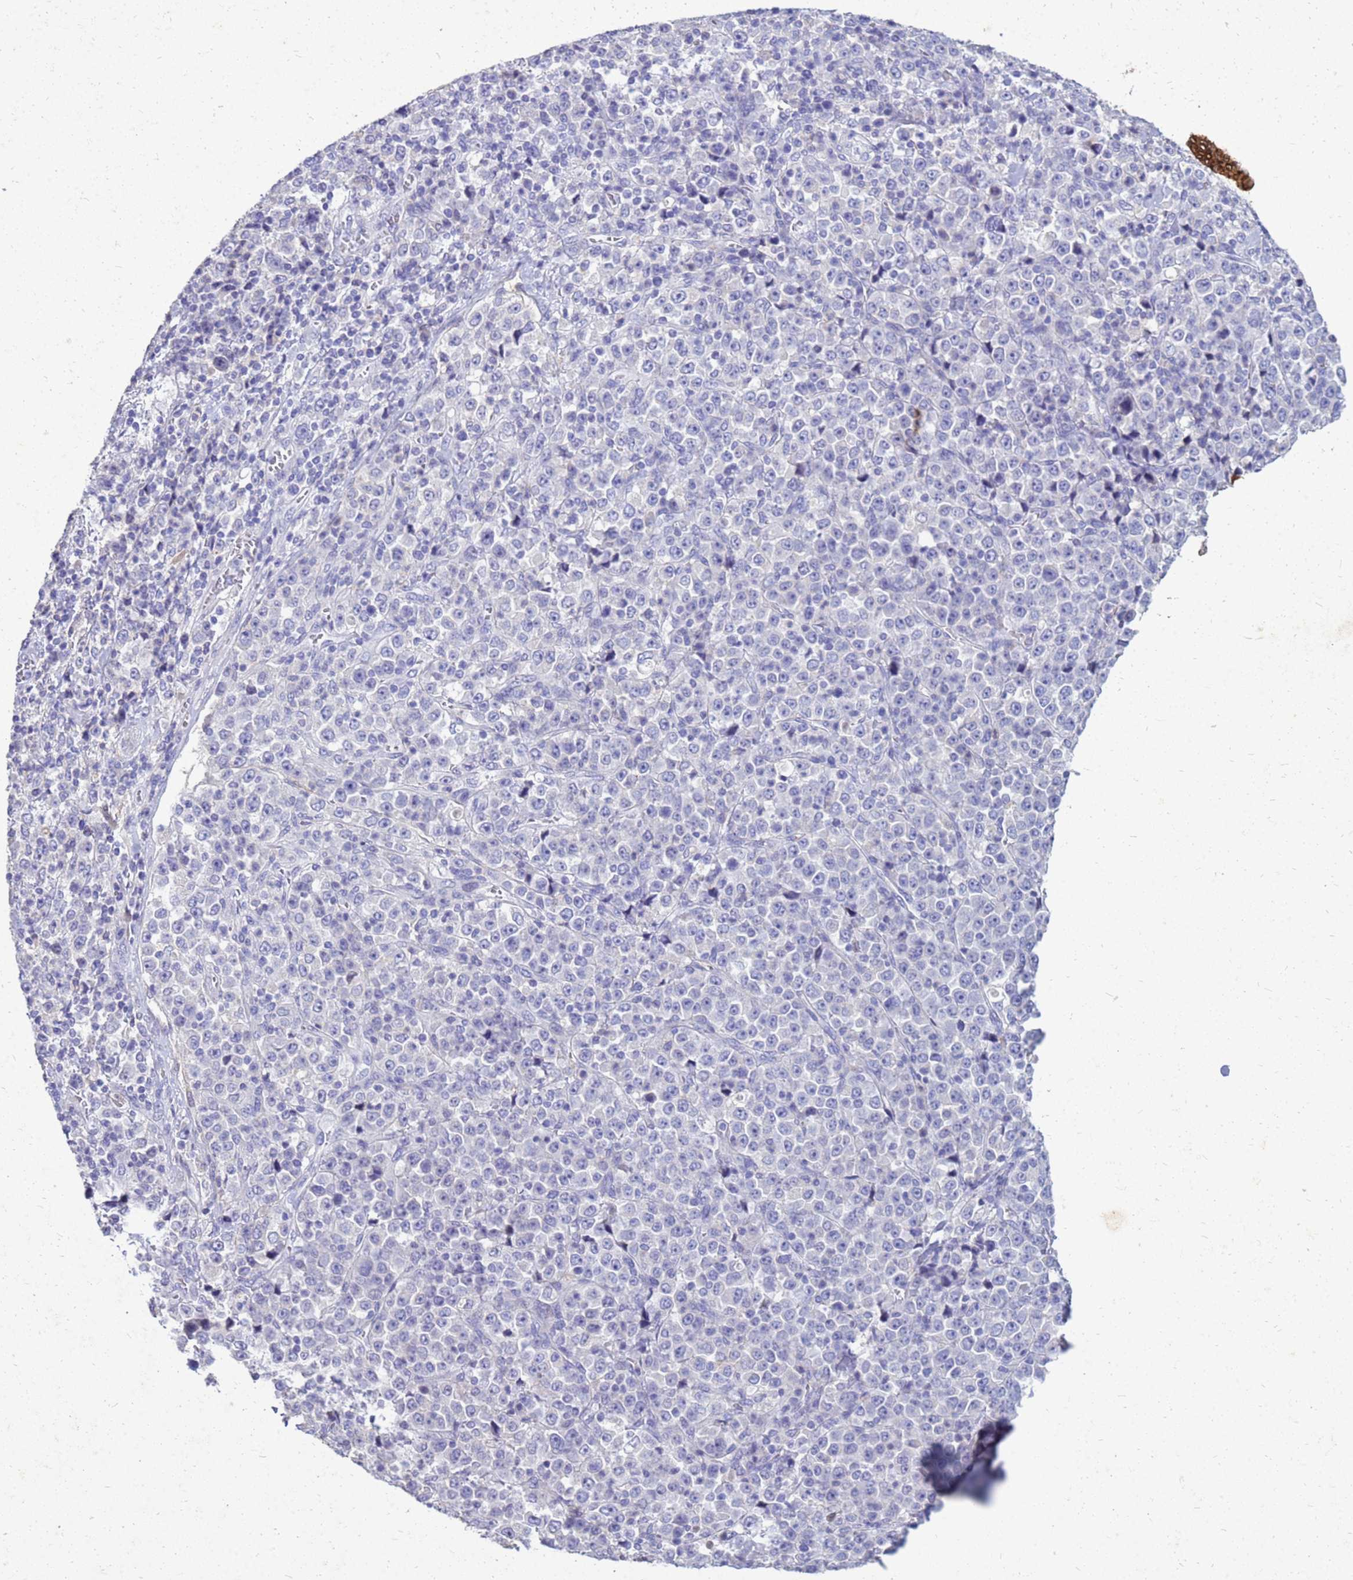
{"staining": {"intensity": "negative", "quantity": "none", "location": "none"}, "tissue": "stomach cancer", "cell_type": "Tumor cells", "image_type": "cancer", "snomed": [{"axis": "morphology", "description": "Normal tissue, NOS"}, {"axis": "morphology", "description": "Adenocarcinoma, NOS"}, {"axis": "topography", "description": "Stomach, upper"}, {"axis": "topography", "description": "Stomach"}], "caption": "A histopathology image of human stomach cancer (adenocarcinoma) is negative for staining in tumor cells. Nuclei are stained in blue.", "gene": "AKR1C1", "patient": {"sex": "male", "age": 59}}